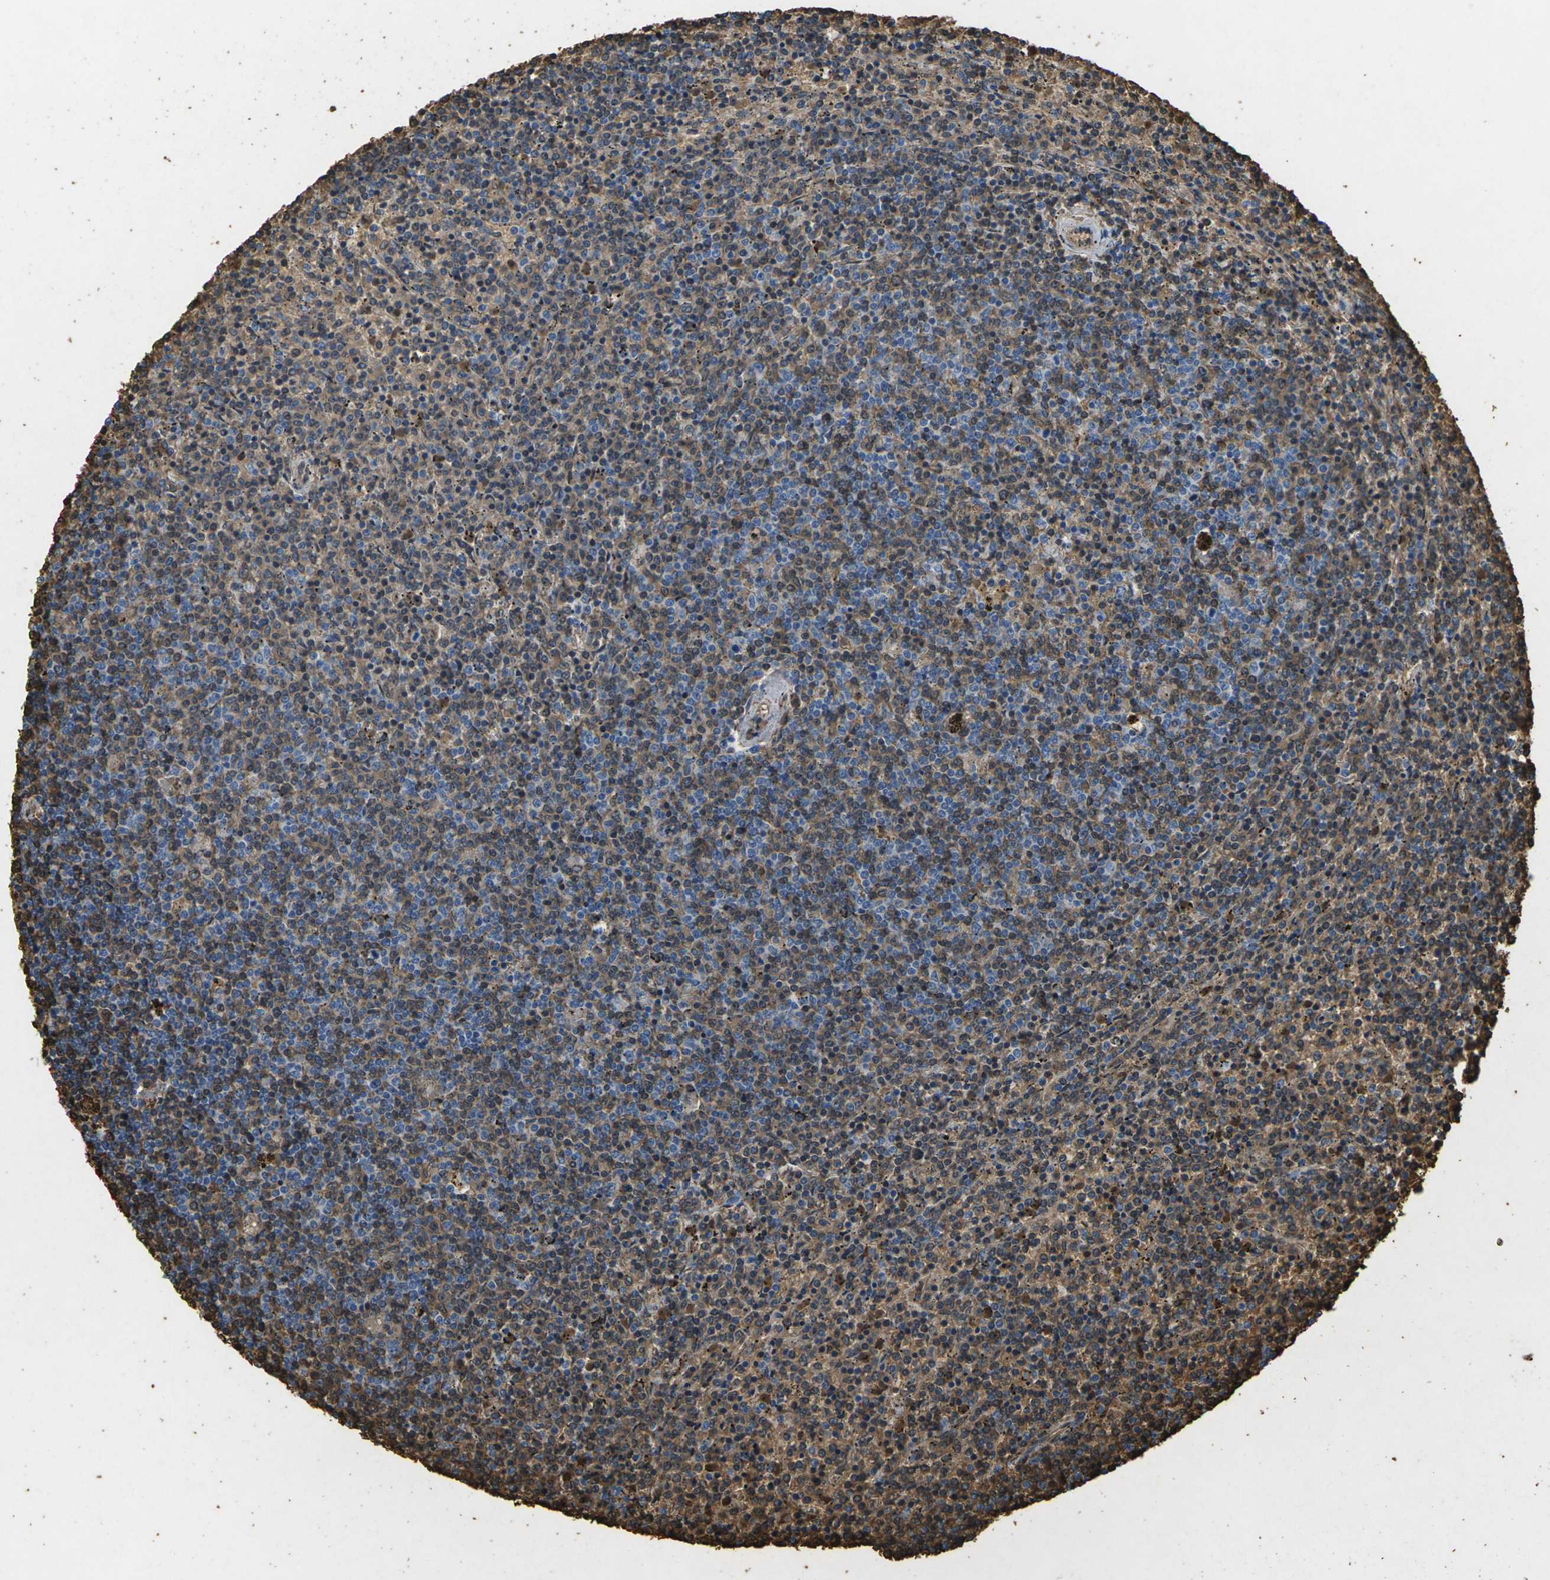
{"staining": {"intensity": "moderate", "quantity": "25%-75%", "location": "cytoplasmic/membranous"}, "tissue": "lymphoma", "cell_type": "Tumor cells", "image_type": "cancer", "snomed": [{"axis": "morphology", "description": "Malignant lymphoma, non-Hodgkin's type, Low grade"}, {"axis": "topography", "description": "Spleen"}], "caption": "The micrograph demonstrates staining of low-grade malignant lymphoma, non-Hodgkin's type, revealing moderate cytoplasmic/membranous protein positivity (brown color) within tumor cells. Immunohistochemistry stains the protein in brown and the nuclei are stained blue.", "gene": "HBB", "patient": {"sex": "female", "age": 50}}